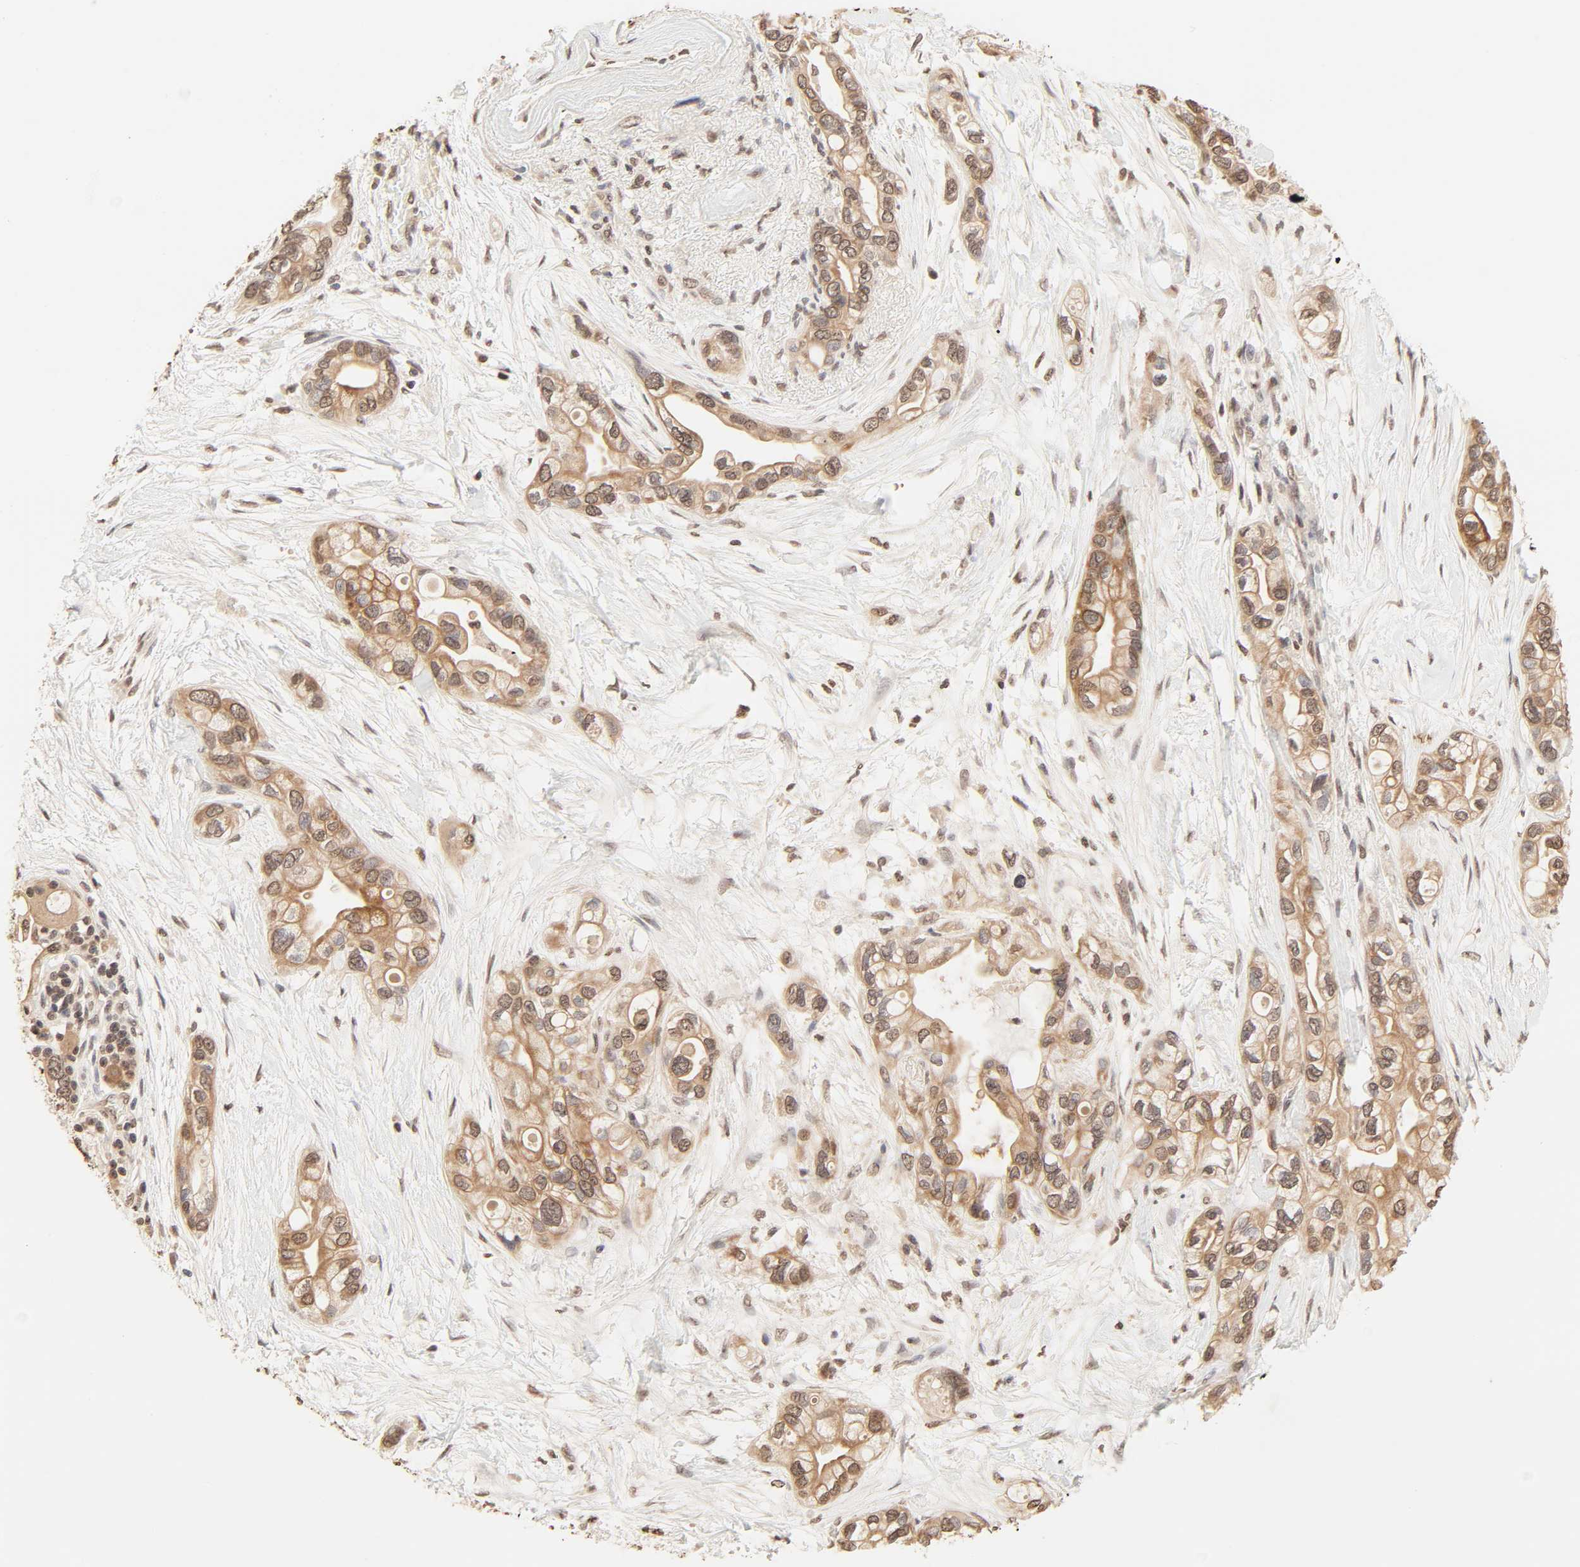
{"staining": {"intensity": "moderate", "quantity": ">75%", "location": "cytoplasmic/membranous,nuclear"}, "tissue": "pancreatic cancer", "cell_type": "Tumor cells", "image_type": "cancer", "snomed": [{"axis": "morphology", "description": "Adenocarcinoma, NOS"}, {"axis": "topography", "description": "Pancreas"}], "caption": "Protein staining of pancreatic adenocarcinoma tissue displays moderate cytoplasmic/membranous and nuclear staining in about >75% of tumor cells. (DAB (3,3'-diaminobenzidine) = brown stain, brightfield microscopy at high magnification).", "gene": "TBL1X", "patient": {"sex": "female", "age": 77}}